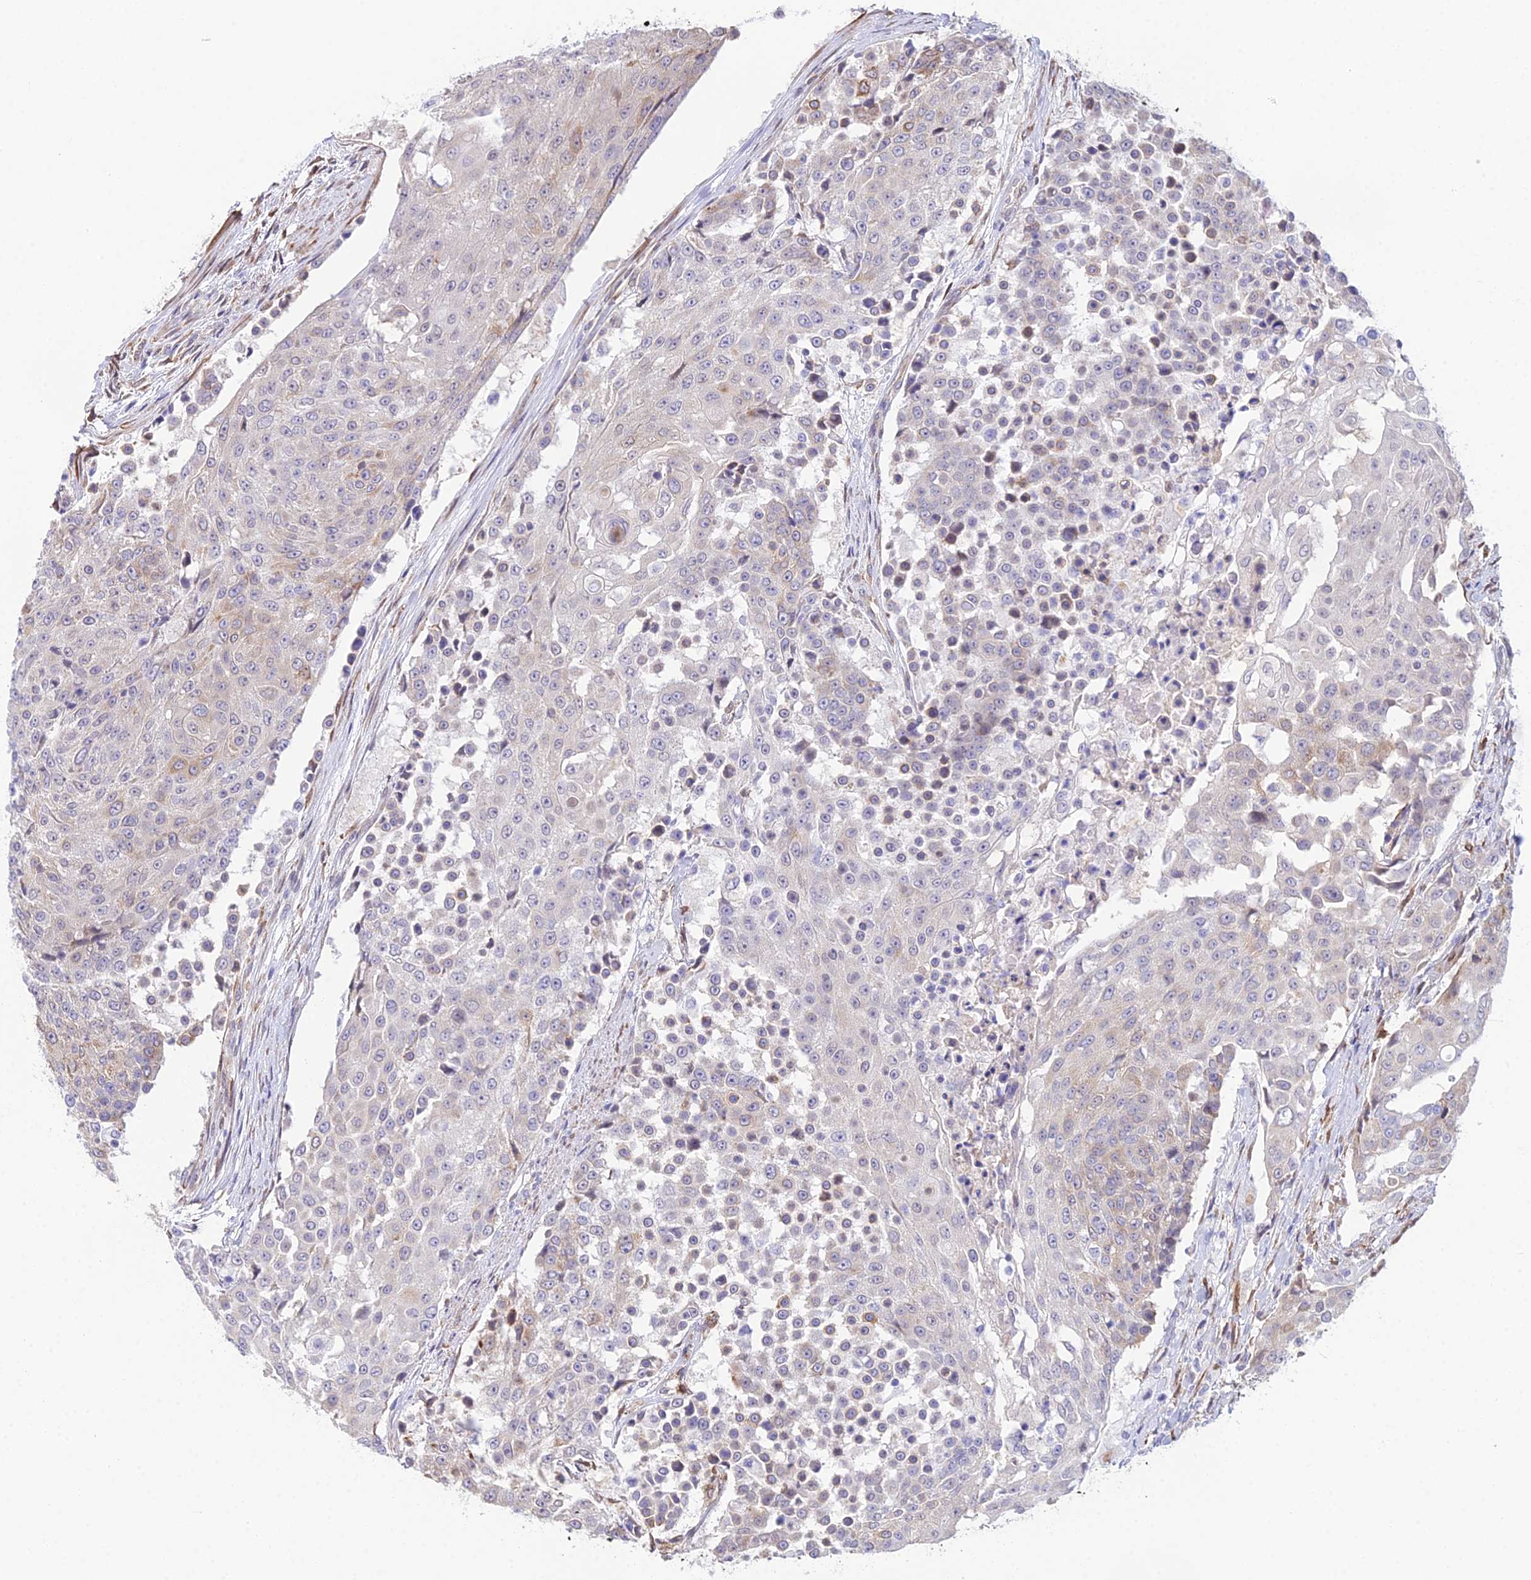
{"staining": {"intensity": "negative", "quantity": "none", "location": "none"}, "tissue": "urothelial cancer", "cell_type": "Tumor cells", "image_type": "cancer", "snomed": [{"axis": "morphology", "description": "Urothelial carcinoma, High grade"}, {"axis": "topography", "description": "Urinary bladder"}], "caption": "Immunohistochemistry histopathology image of urothelial carcinoma (high-grade) stained for a protein (brown), which reveals no staining in tumor cells. (DAB immunohistochemistry (IHC), high magnification).", "gene": "MXRA7", "patient": {"sex": "female", "age": 63}}